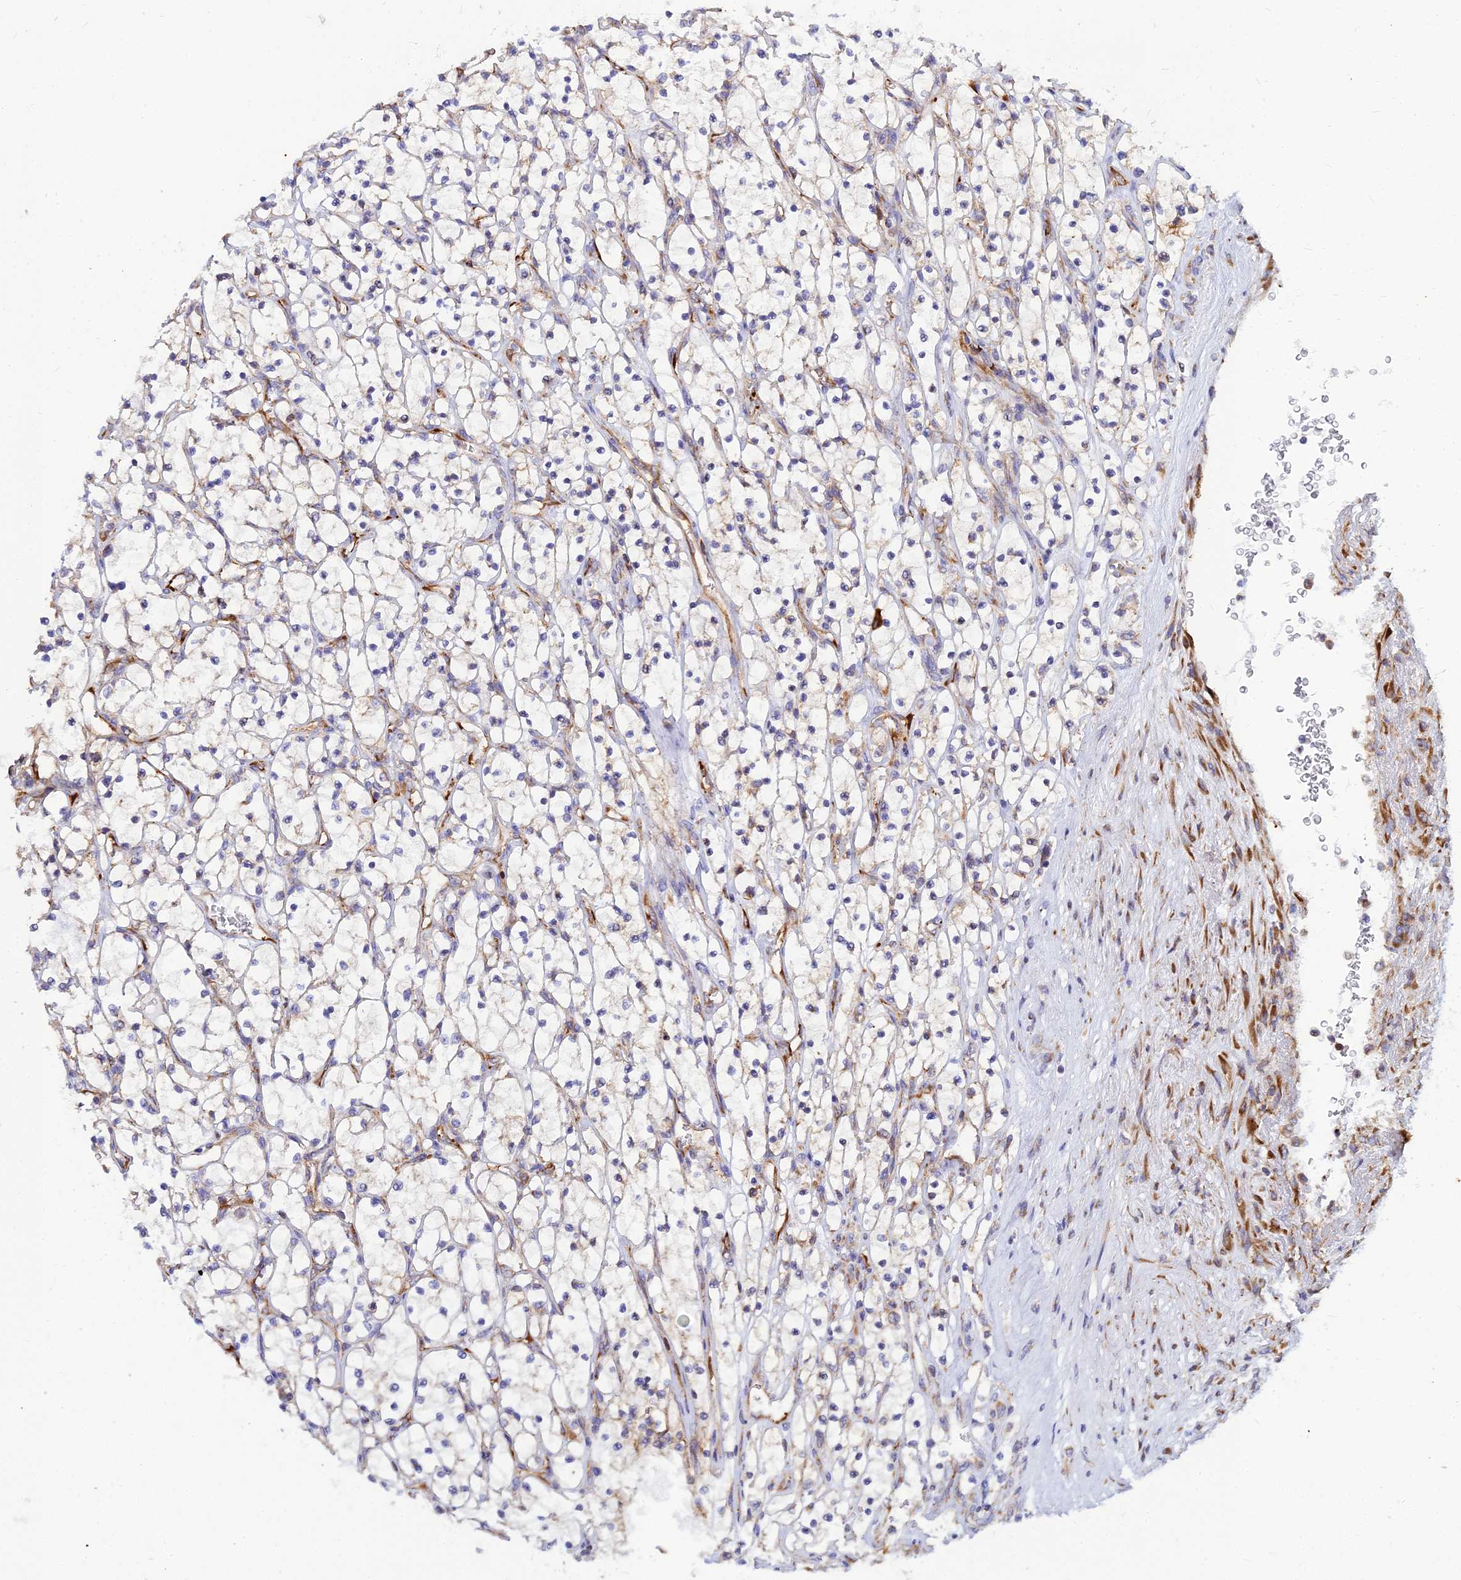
{"staining": {"intensity": "weak", "quantity": "25%-75%", "location": "cytoplasmic/membranous"}, "tissue": "renal cancer", "cell_type": "Tumor cells", "image_type": "cancer", "snomed": [{"axis": "morphology", "description": "Adenocarcinoma, NOS"}, {"axis": "topography", "description": "Kidney"}], "caption": "Immunohistochemistry image of renal adenocarcinoma stained for a protein (brown), which demonstrates low levels of weak cytoplasmic/membranous staining in about 25%-75% of tumor cells.", "gene": "CCT6B", "patient": {"sex": "female", "age": 69}}